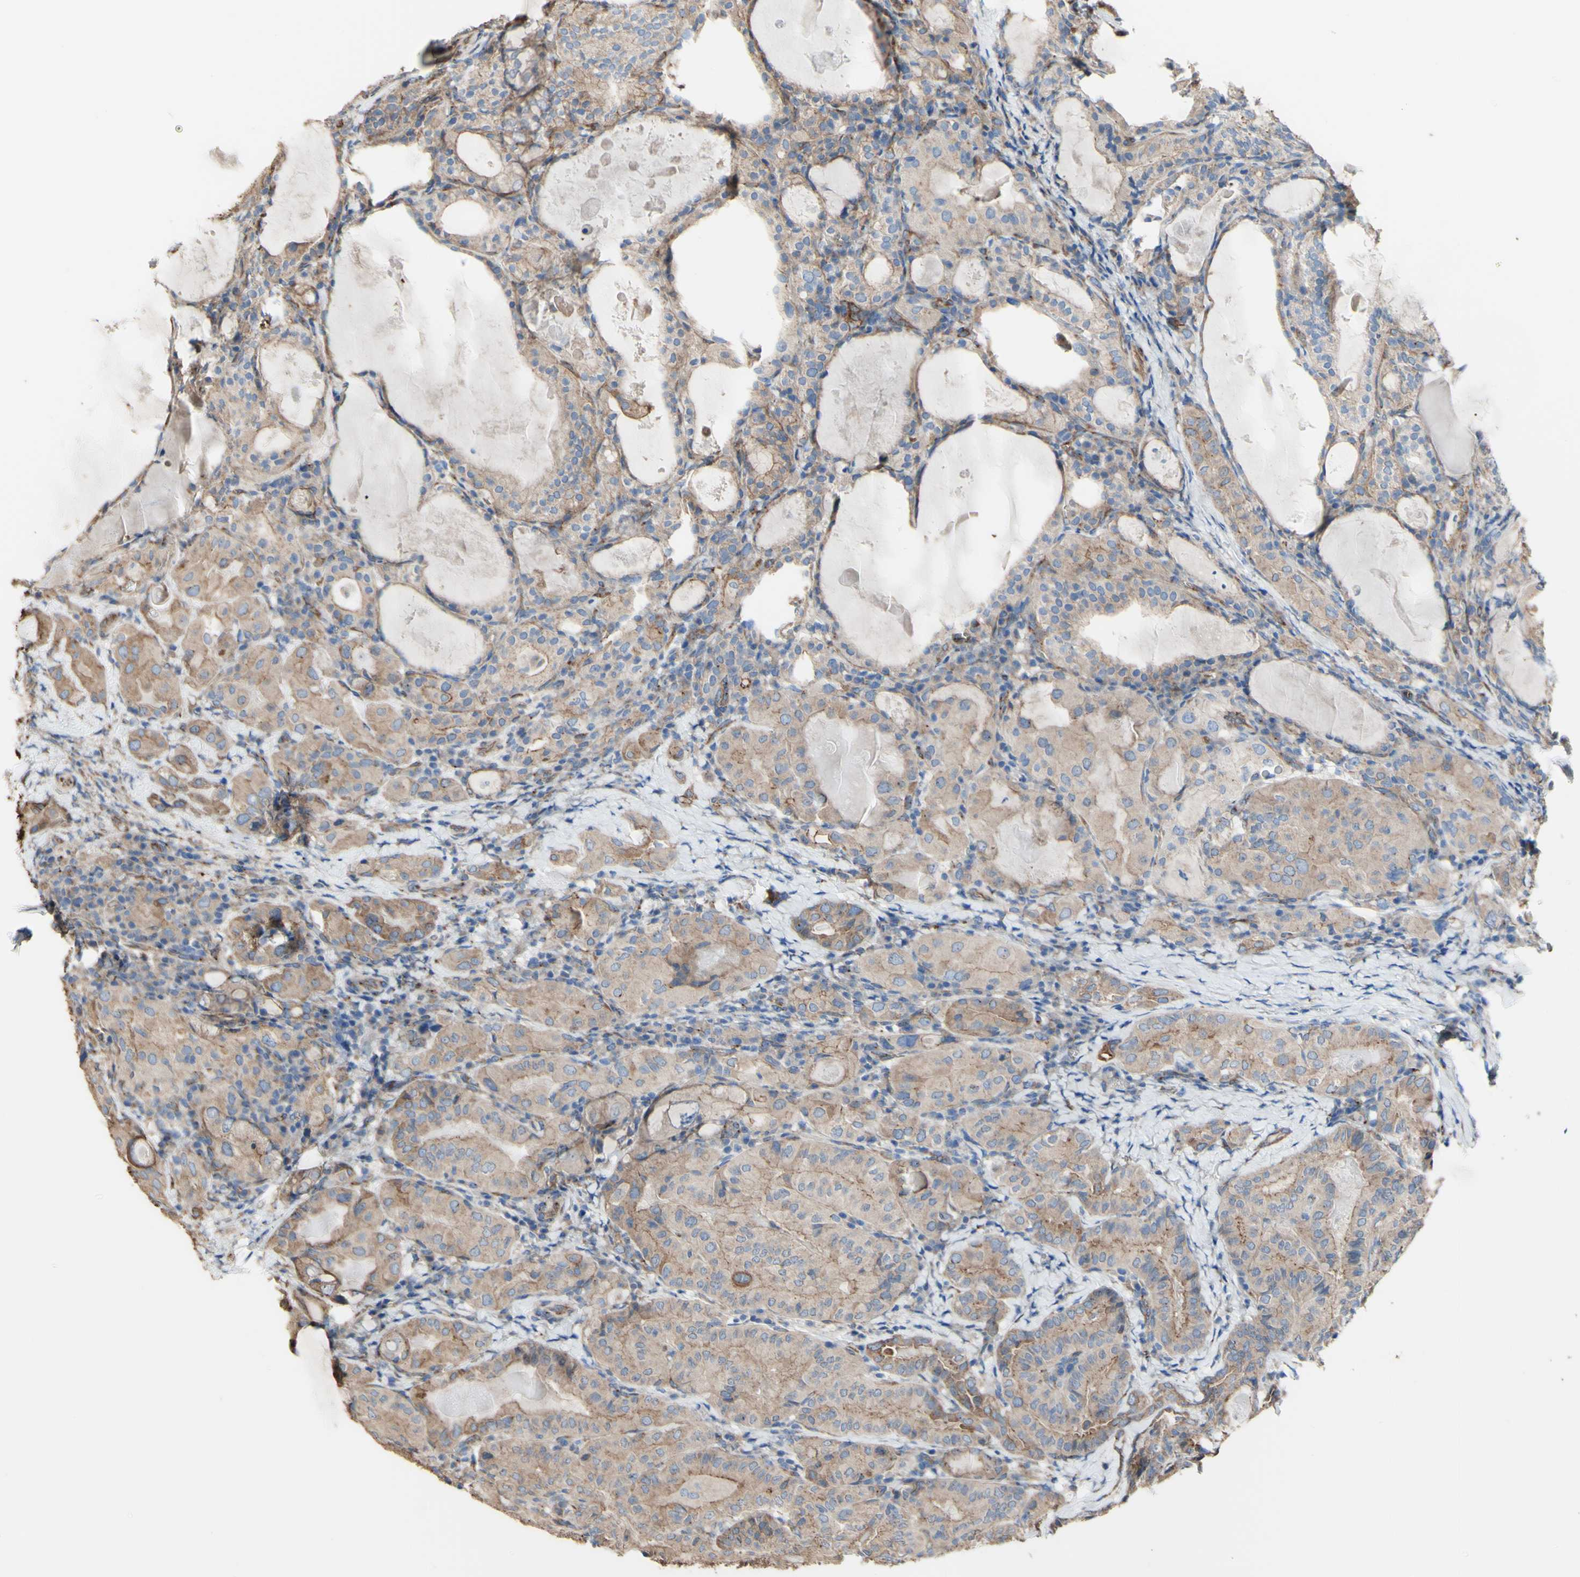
{"staining": {"intensity": "moderate", "quantity": ">75%", "location": "cytoplasmic/membranous"}, "tissue": "thyroid cancer", "cell_type": "Tumor cells", "image_type": "cancer", "snomed": [{"axis": "morphology", "description": "Papillary adenocarcinoma, NOS"}, {"axis": "topography", "description": "Thyroid gland"}], "caption": "This micrograph exhibits immunohistochemistry (IHC) staining of human thyroid papillary adenocarcinoma, with medium moderate cytoplasmic/membranous staining in about >75% of tumor cells.", "gene": "LRIG3", "patient": {"sex": "female", "age": 42}}